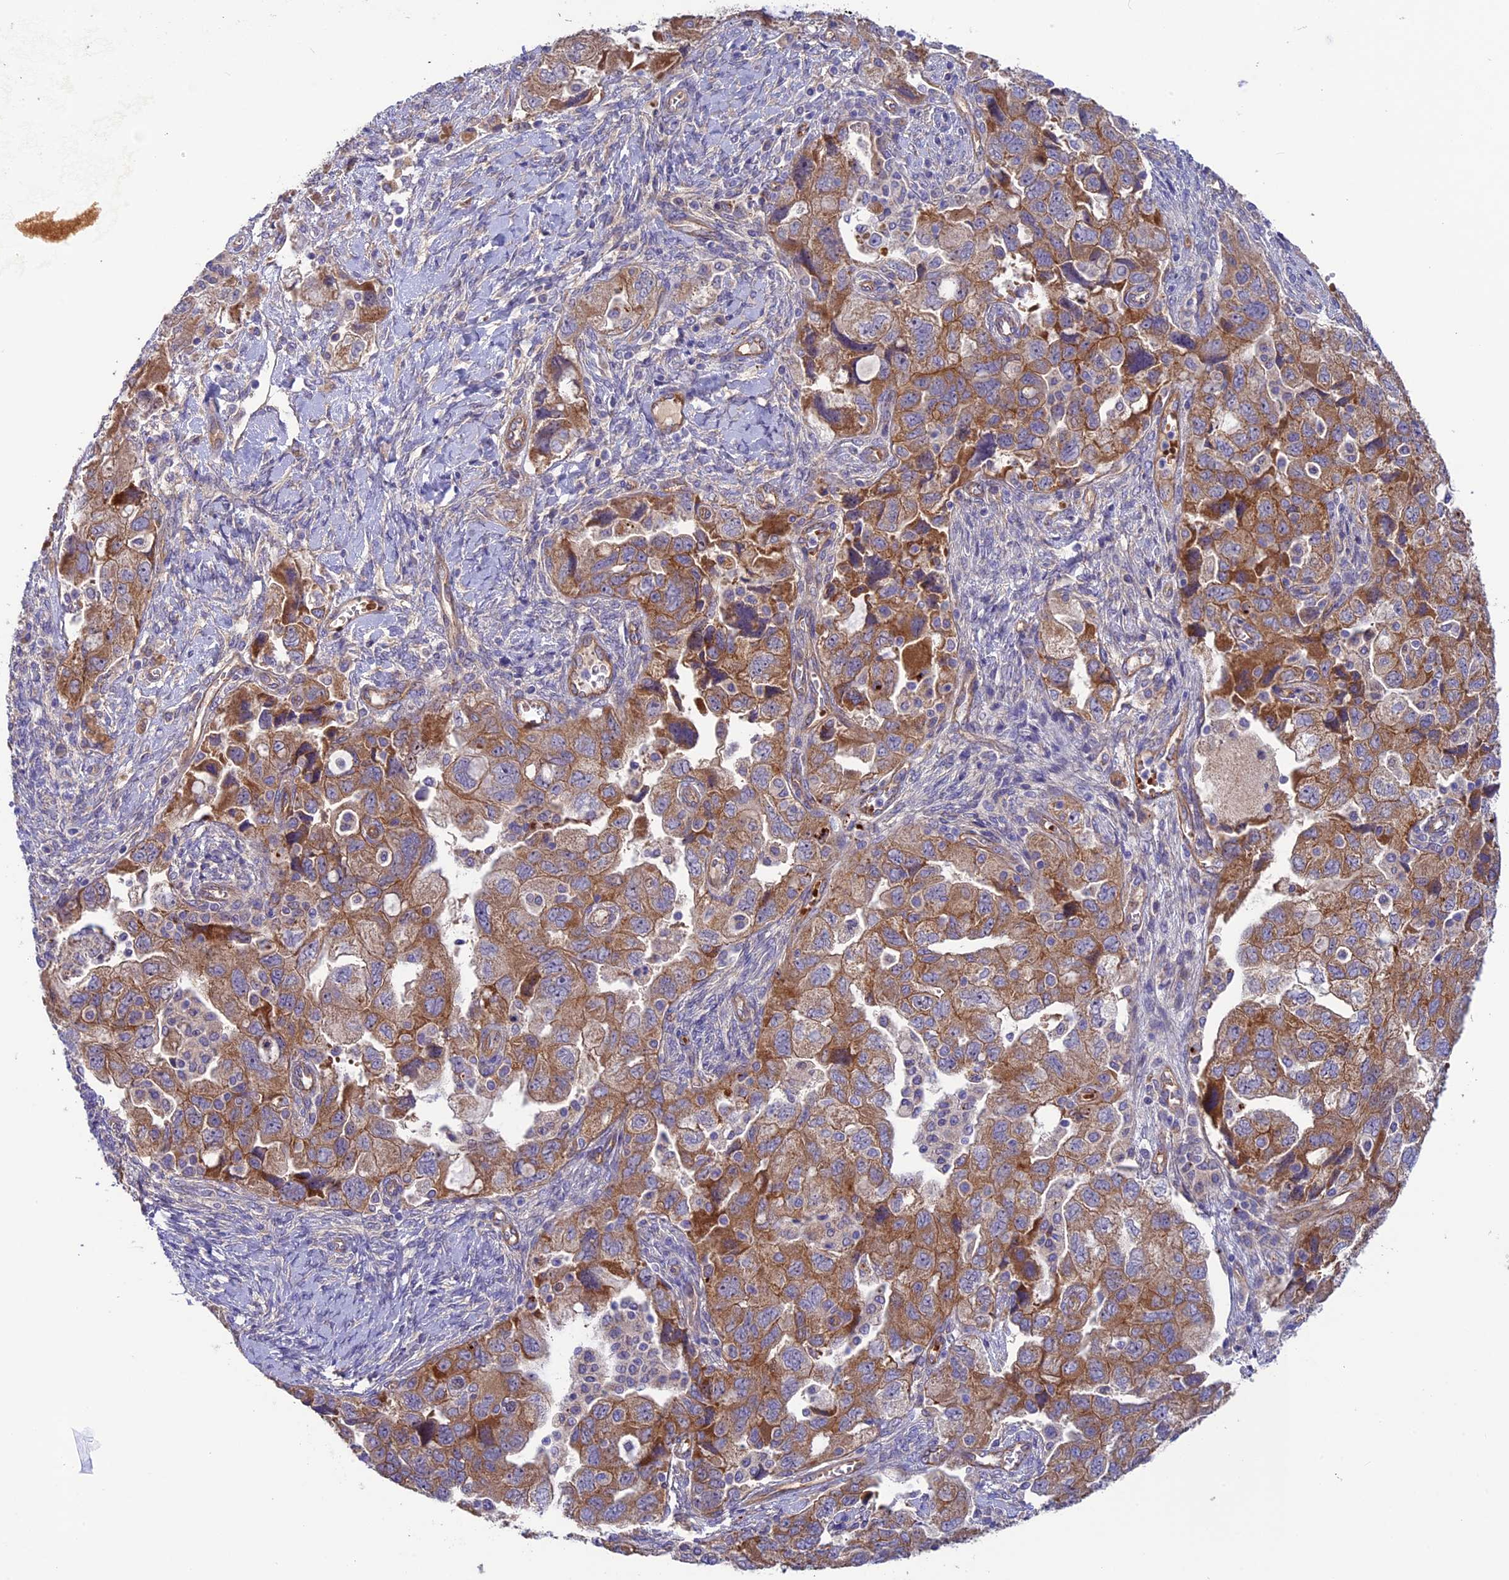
{"staining": {"intensity": "moderate", "quantity": ">75%", "location": "cytoplasmic/membranous"}, "tissue": "ovarian cancer", "cell_type": "Tumor cells", "image_type": "cancer", "snomed": [{"axis": "morphology", "description": "Carcinoma, NOS"}, {"axis": "morphology", "description": "Cystadenocarcinoma, serous, NOS"}, {"axis": "topography", "description": "Ovary"}], "caption": "This histopathology image exhibits ovarian cancer (carcinoma) stained with immunohistochemistry to label a protein in brown. The cytoplasmic/membranous of tumor cells show moderate positivity for the protein. Nuclei are counter-stained blue.", "gene": "DUS3L", "patient": {"sex": "female", "age": 69}}